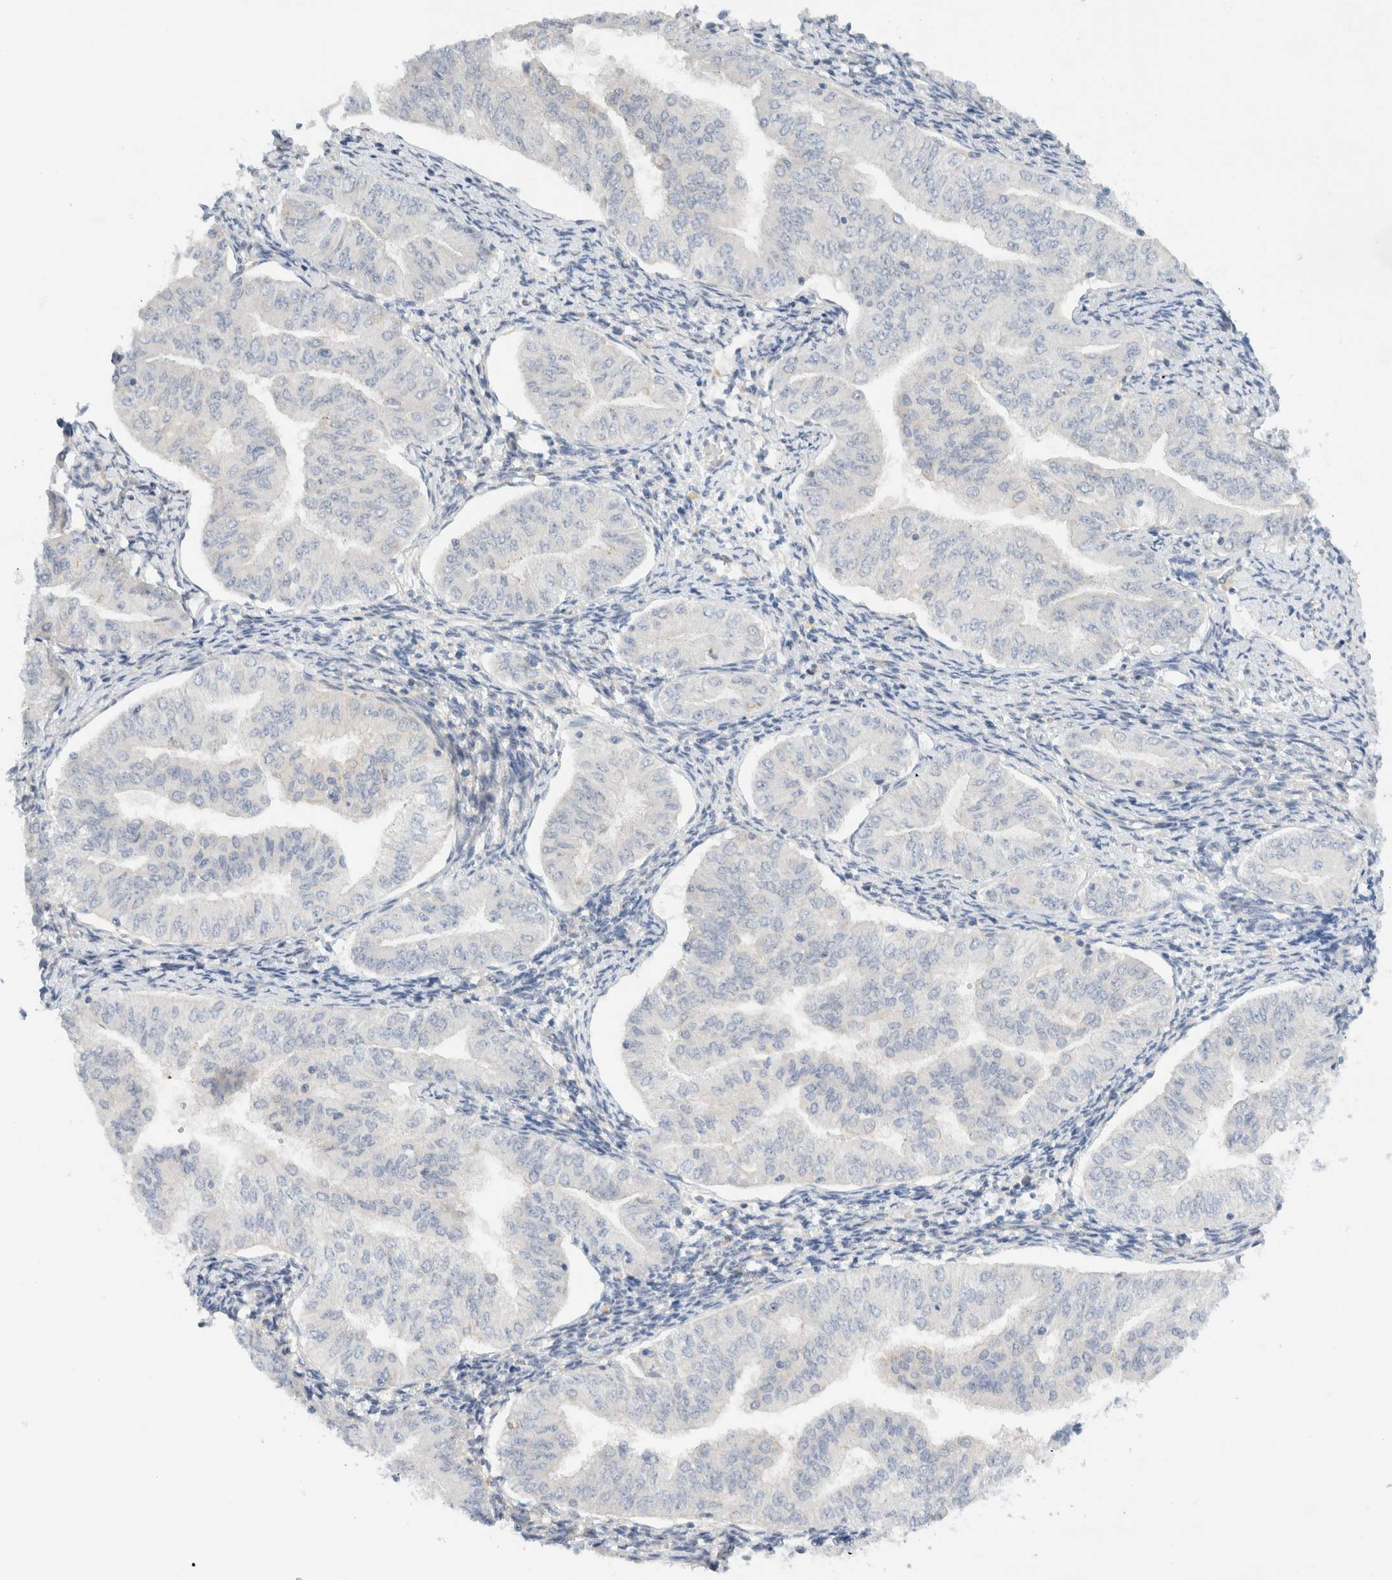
{"staining": {"intensity": "negative", "quantity": "none", "location": "none"}, "tissue": "endometrial cancer", "cell_type": "Tumor cells", "image_type": "cancer", "snomed": [{"axis": "morphology", "description": "Normal tissue, NOS"}, {"axis": "morphology", "description": "Adenocarcinoma, NOS"}, {"axis": "topography", "description": "Endometrium"}], "caption": "This micrograph is of endometrial cancer stained with immunohistochemistry to label a protein in brown with the nuclei are counter-stained blue. There is no expression in tumor cells. (Stains: DAB (3,3'-diaminobenzidine) IHC with hematoxylin counter stain, Microscopy: brightfield microscopy at high magnification).", "gene": "SDR16C5", "patient": {"sex": "female", "age": 53}}